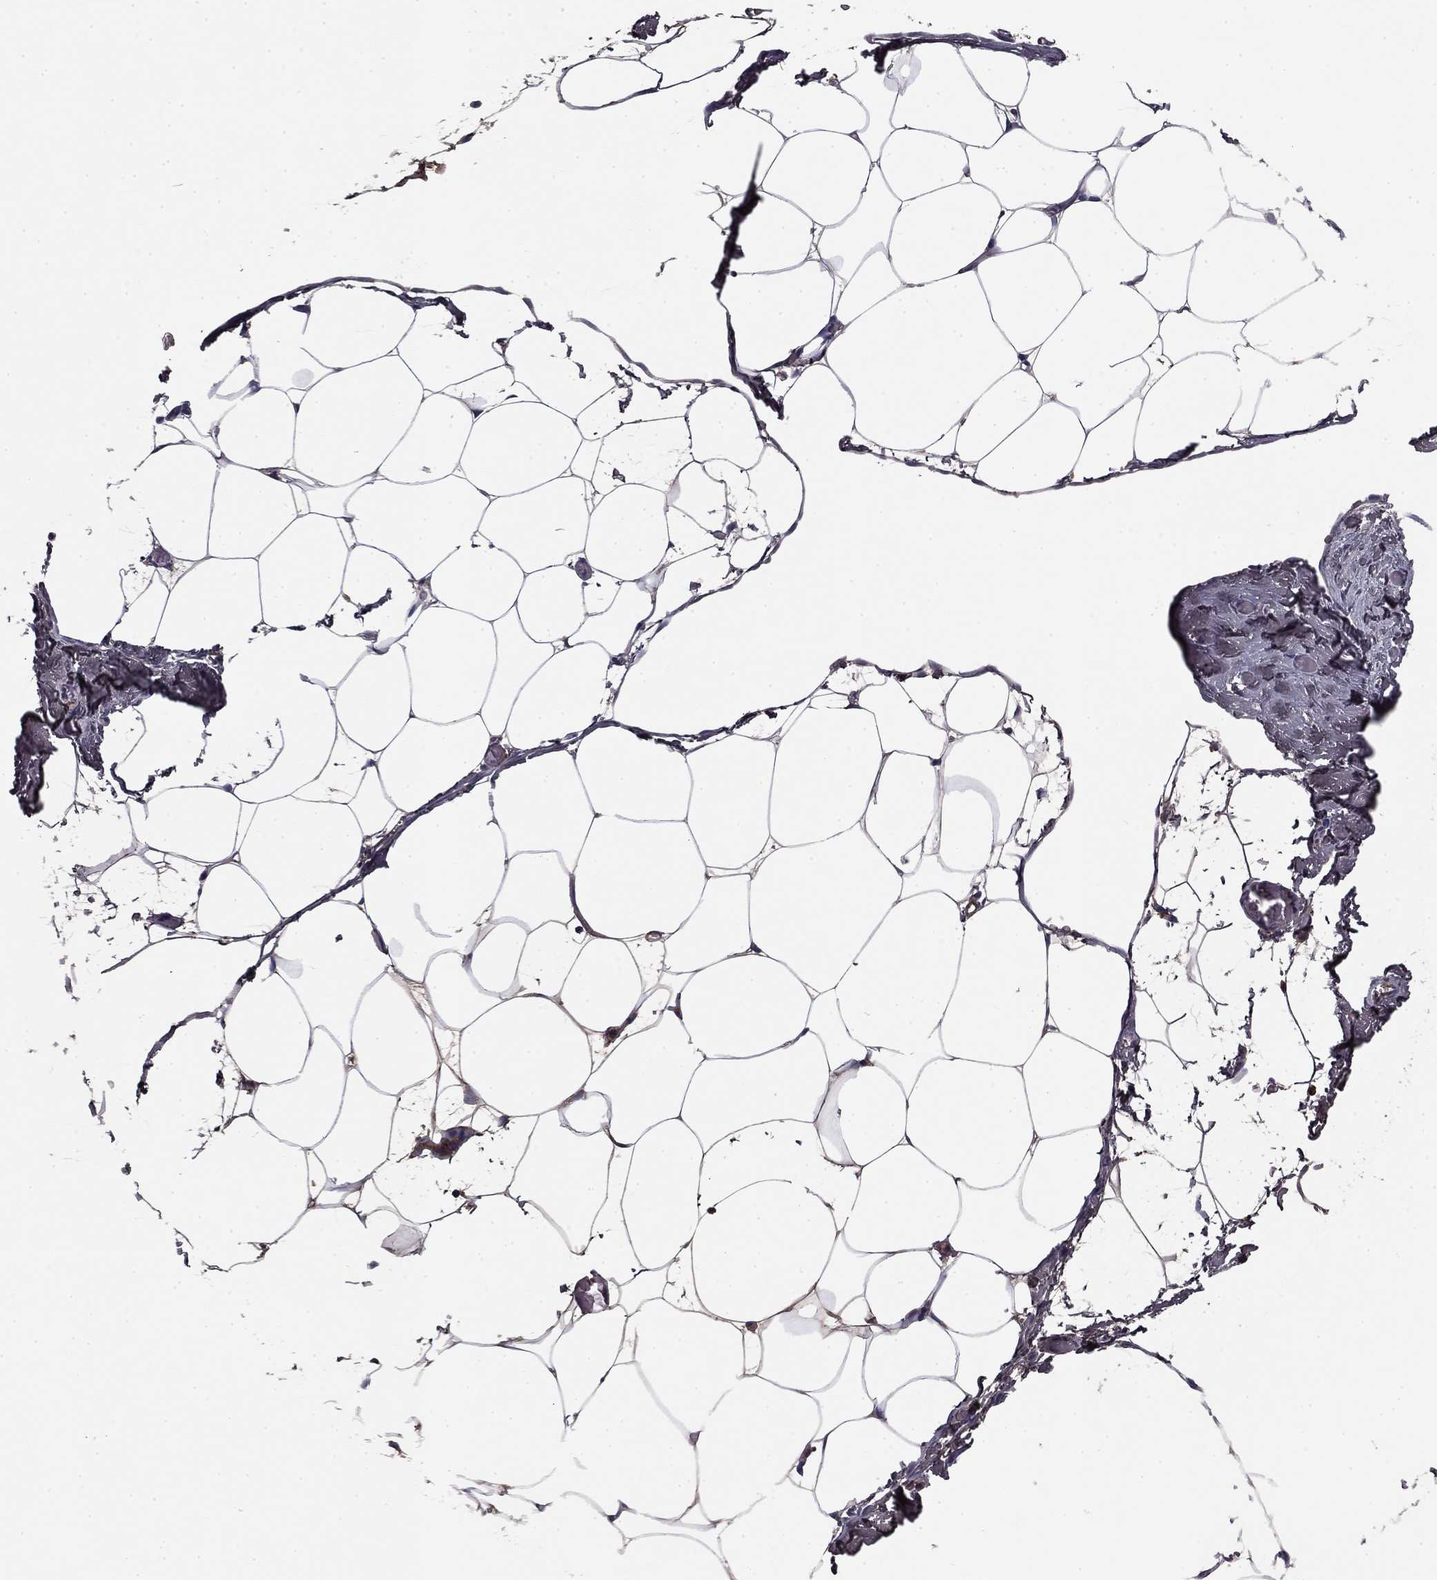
{"staining": {"intensity": "negative", "quantity": "none", "location": "none"}, "tissue": "adipose tissue", "cell_type": "Adipocytes", "image_type": "normal", "snomed": [{"axis": "morphology", "description": "Normal tissue, NOS"}, {"axis": "topography", "description": "Adipose tissue"}], "caption": "Adipocytes show no significant protein staining in normal adipose tissue. (IHC, brightfield microscopy, high magnification).", "gene": "COL2A1", "patient": {"sex": "male", "age": 57}}